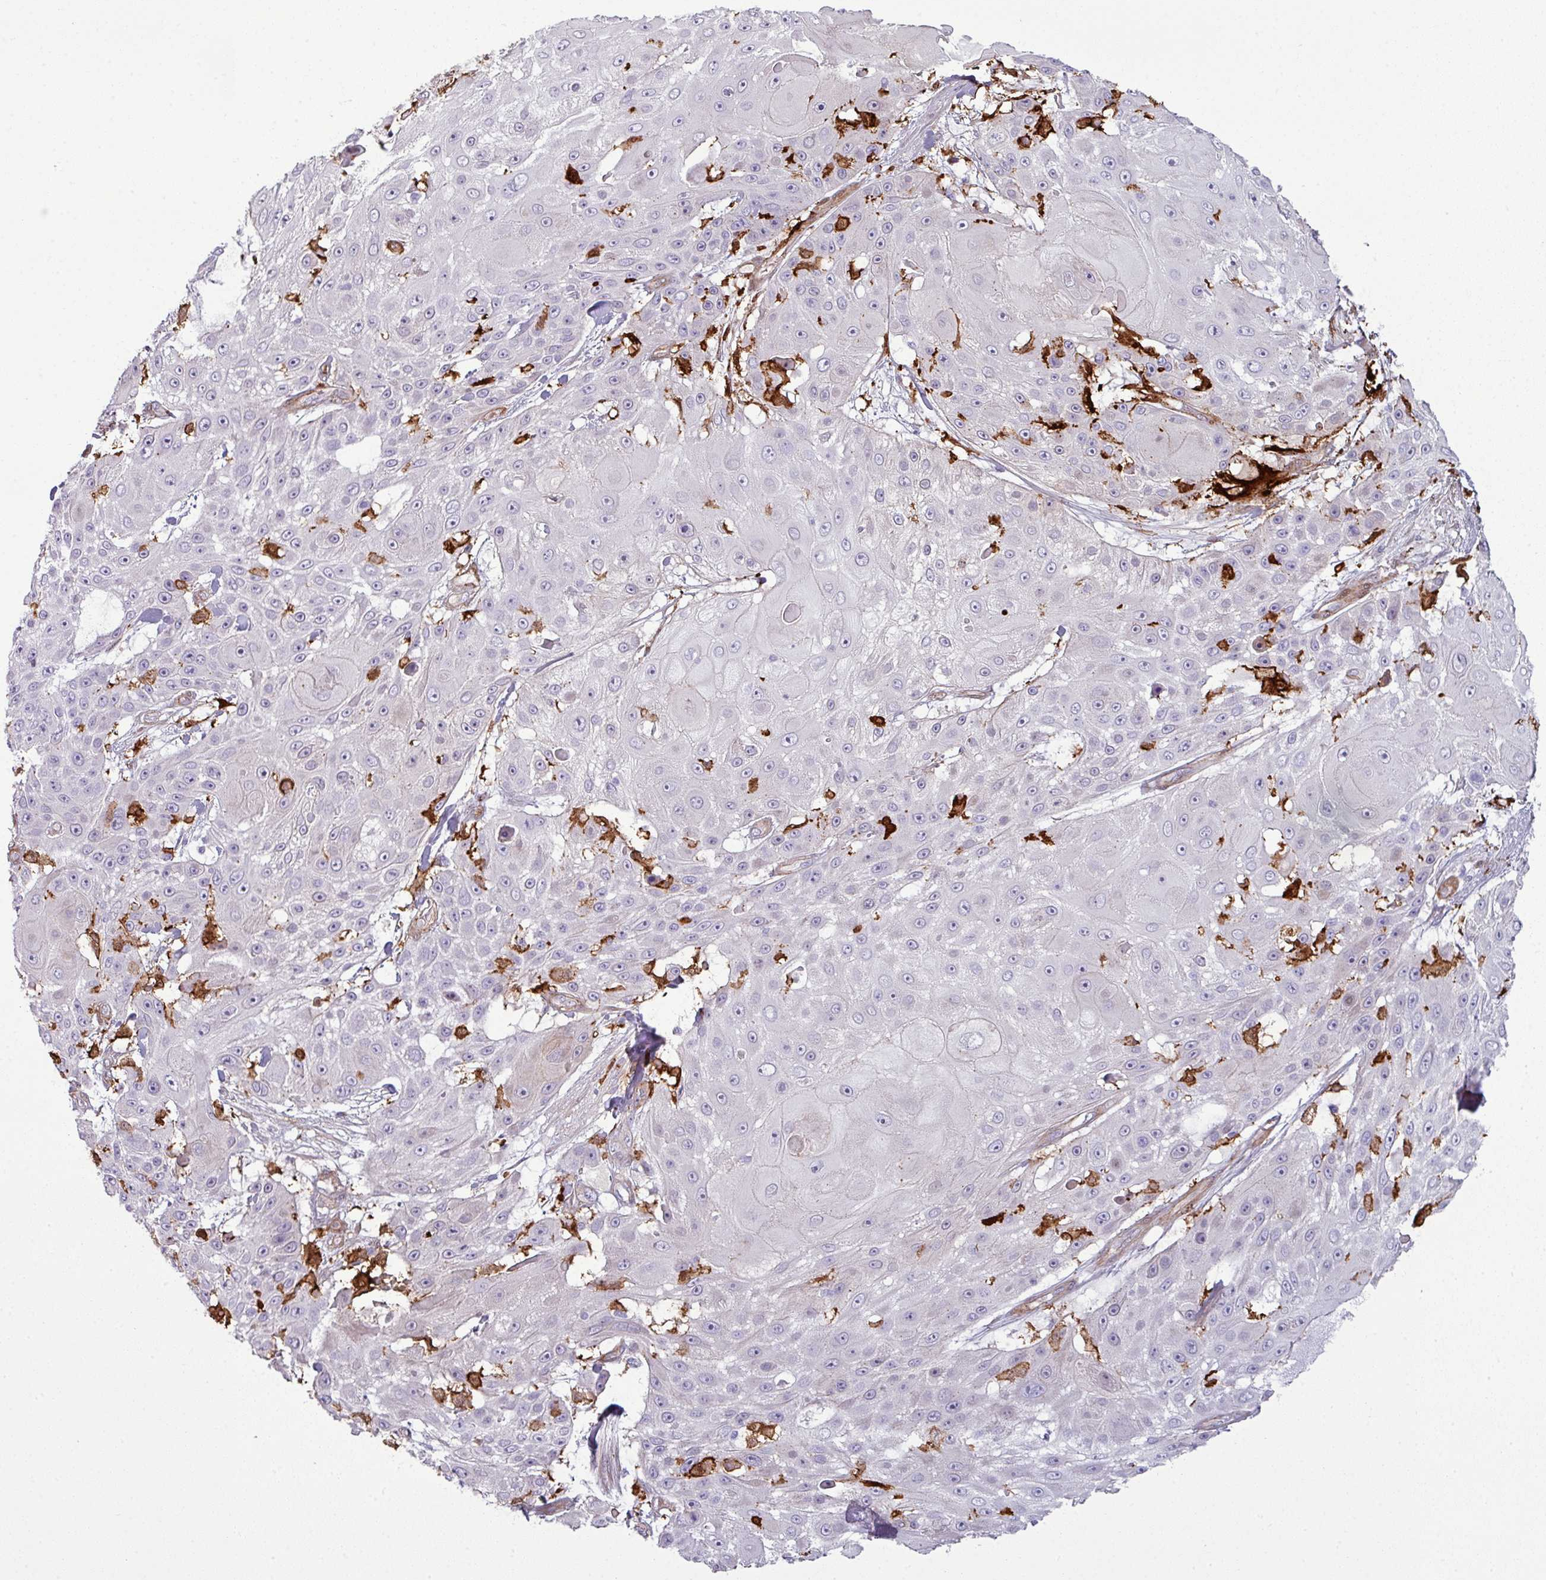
{"staining": {"intensity": "negative", "quantity": "none", "location": "none"}, "tissue": "skin cancer", "cell_type": "Tumor cells", "image_type": "cancer", "snomed": [{"axis": "morphology", "description": "Squamous cell carcinoma, NOS"}, {"axis": "topography", "description": "Skin"}], "caption": "This micrograph is of skin cancer stained with immunohistochemistry to label a protein in brown with the nuclei are counter-stained blue. There is no expression in tumor cells.", "gene": "COL8A1", "patient": {"sex": "female", "age": 86}}